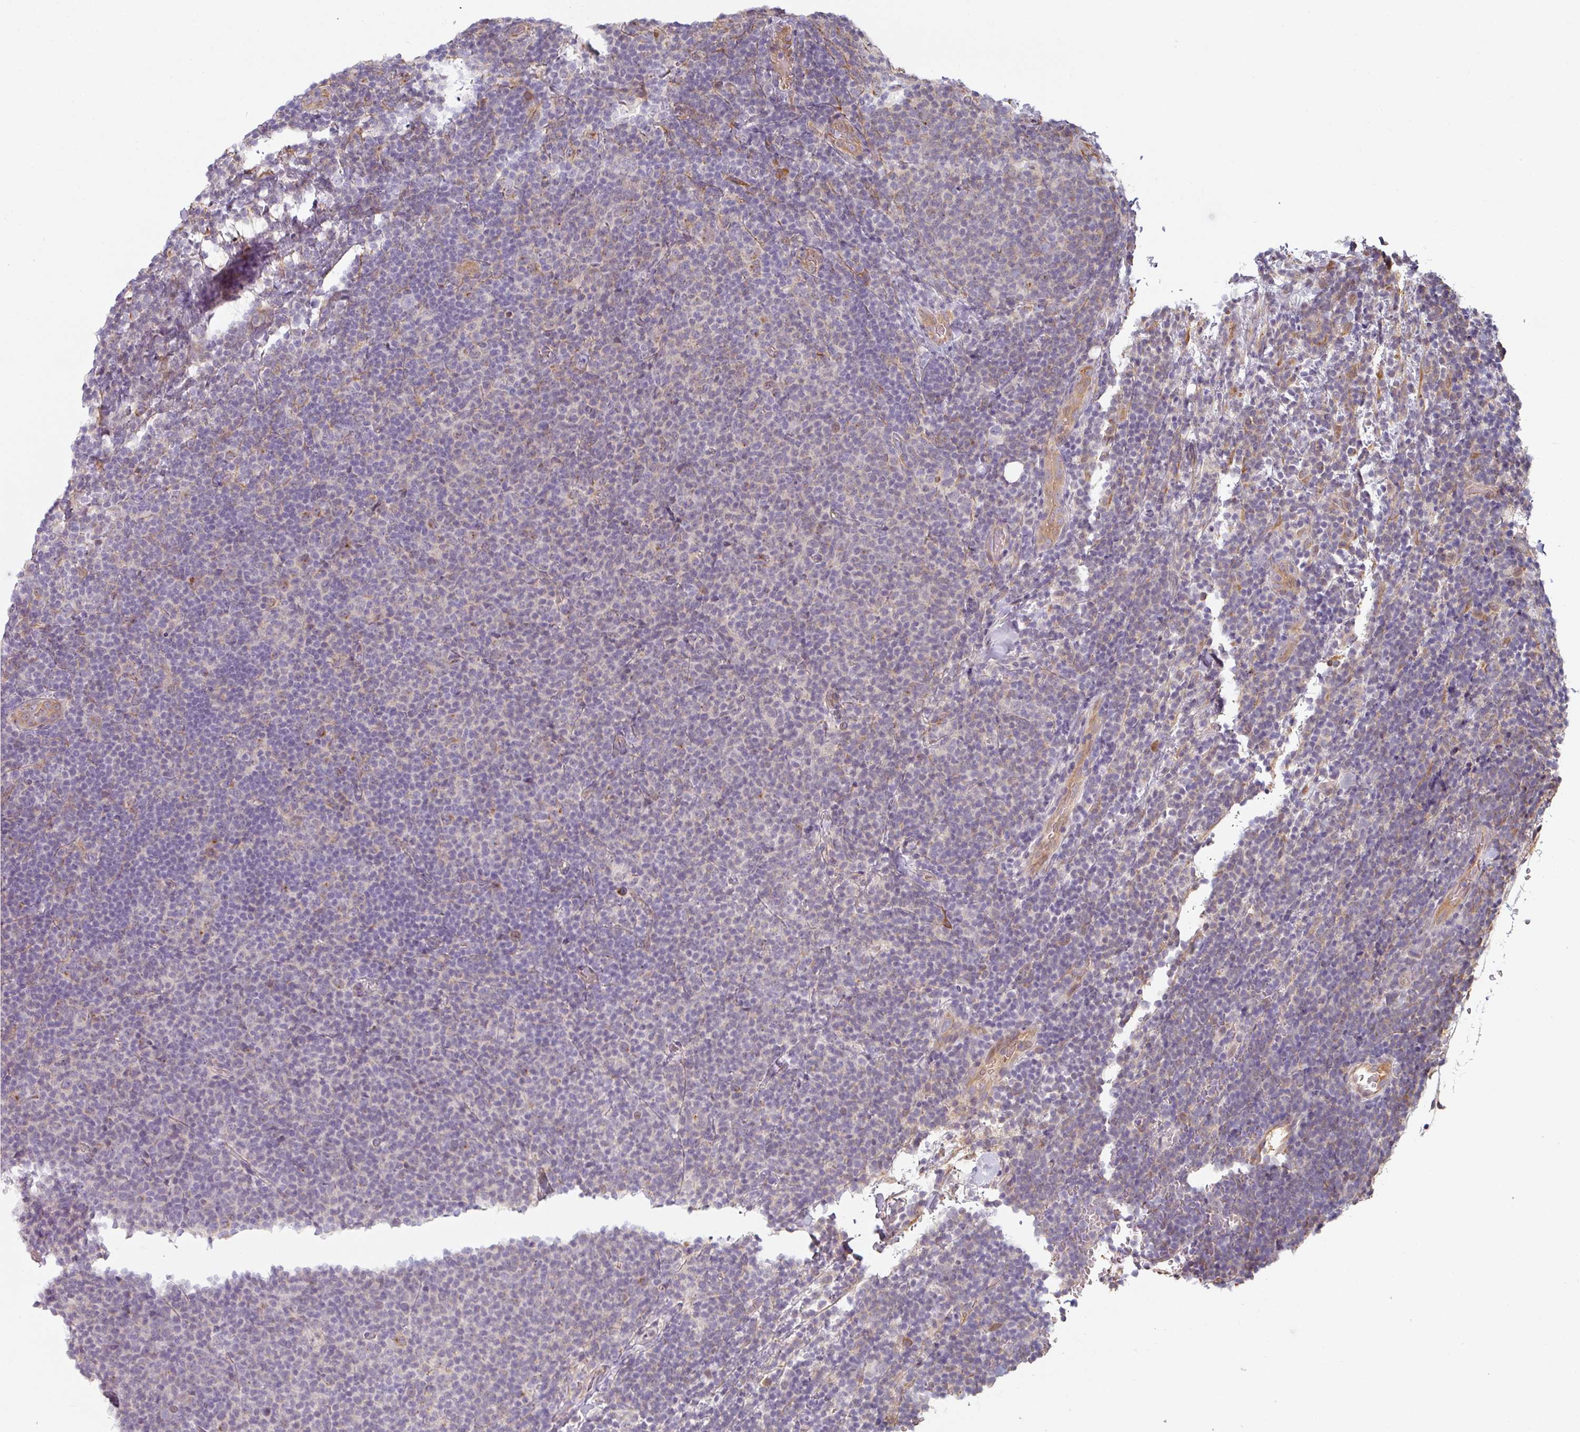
{"staining": {"intensity": "negative", "quantity": "none", "location": "none"}, "tissue": "lymphoma", "cell_type": "Tumor cells", "image_type": "cancer", "snomed": [{"axis": "morphology", "description": "Malignant lymphoma, non-Hodgkin's type, Low grade"}, {"axis": "topography", "description": "Lymph node"}], "caption": "The IHC image has no significant expression in tumor cells of malignant lymphoma, non-Hodgkin's type (low-grade) tissue.", "gene": "CEP78", "patient": {"sex": "male", "age": 66}}